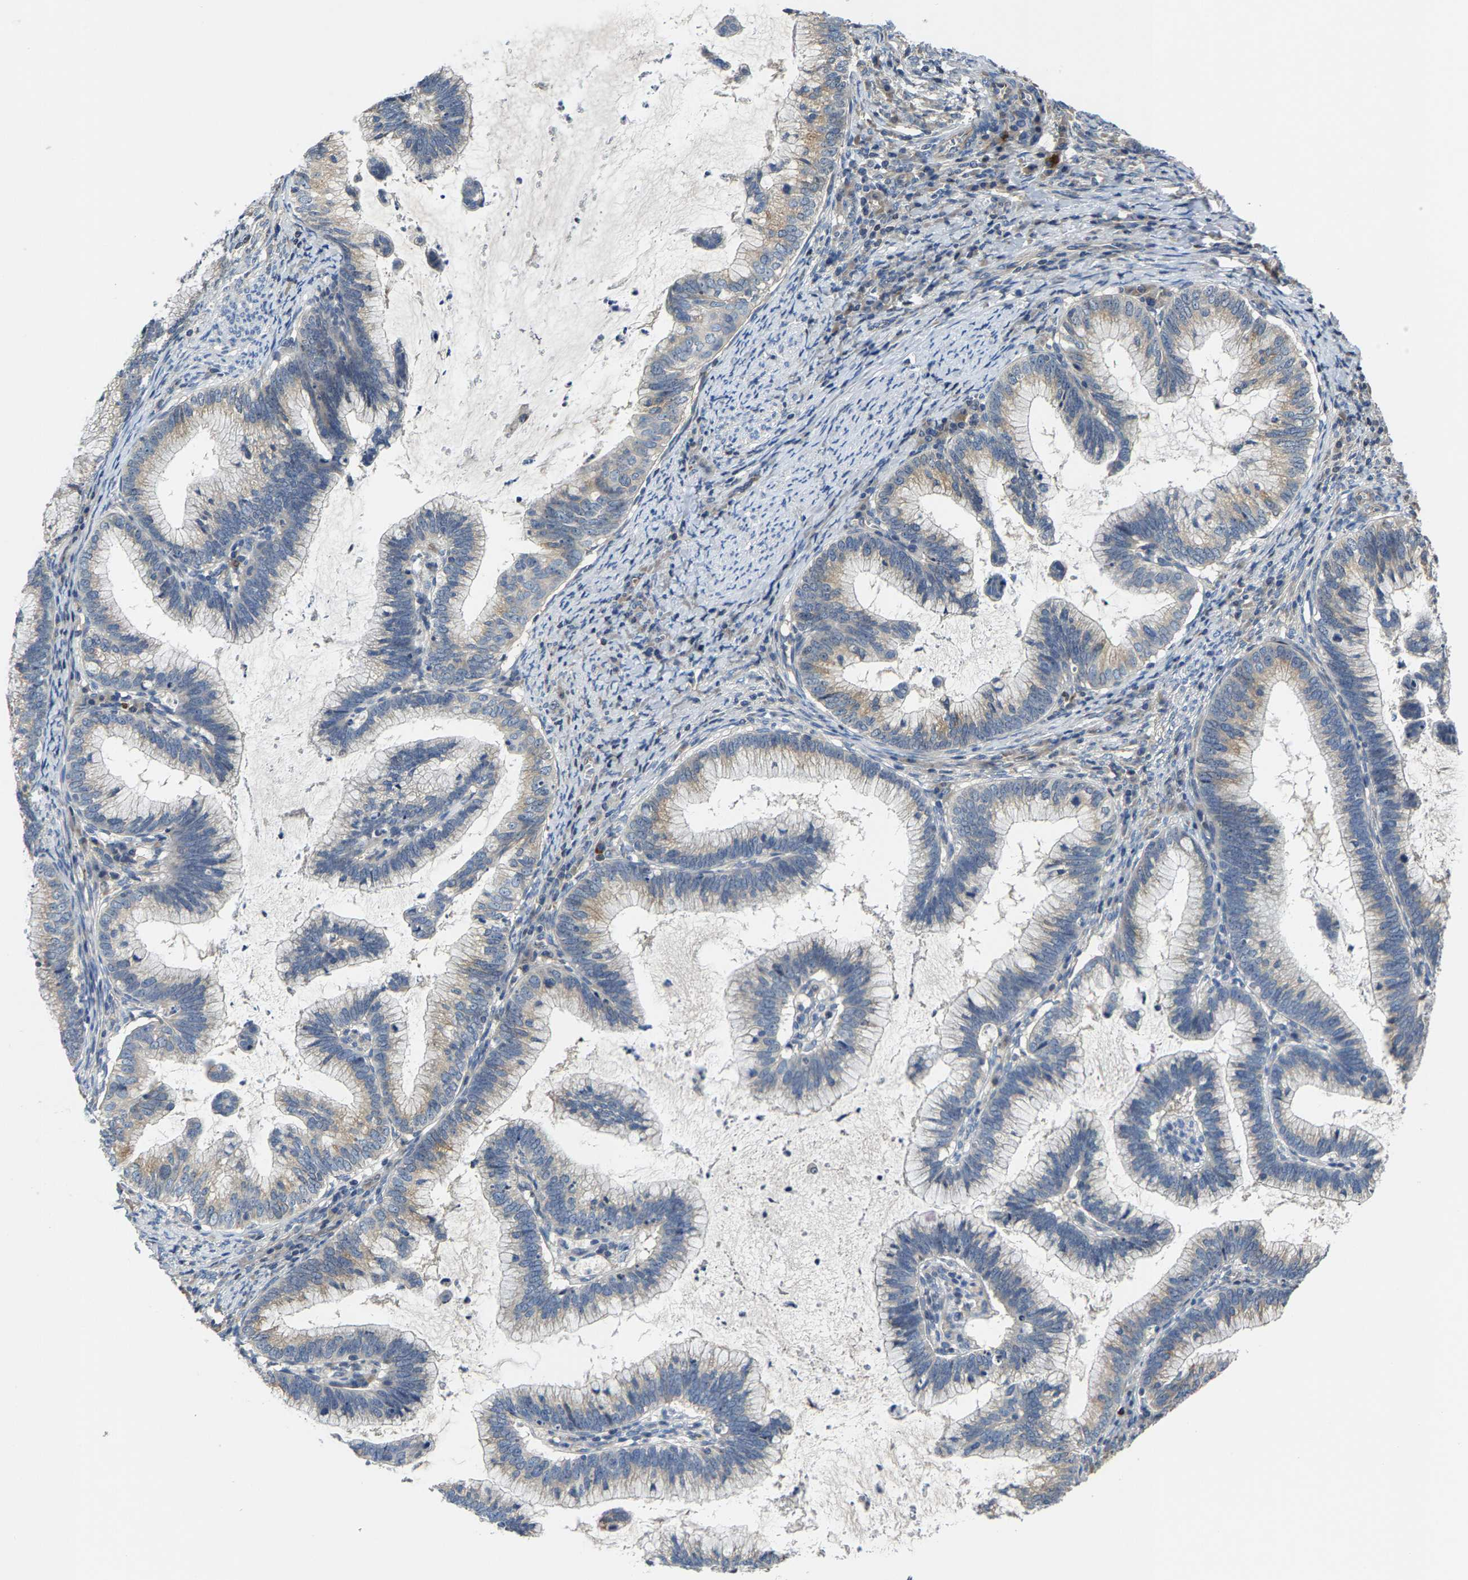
{"staining": {"intensity": "weak", "quantity": "25%-75%", "location": "cytoplasmic/membranous"}, "tissue": "cervical cancer", "cell_type": "Tumor cells", "image_type": "cancer", "snomed": [{"axis": "morphology", "description": "Adenocarcinoma, NOS"}, {"axis": "topography", "description": "Cervix"}], "caption": "Protein analysis of adenocarcinoma (cervical) tissue displays weak cytoplasmic/membranous expression in about 25%-75% of tumor cells.", "gene": "AGBL3", "patient": {"sex": "female", "age": 36}}